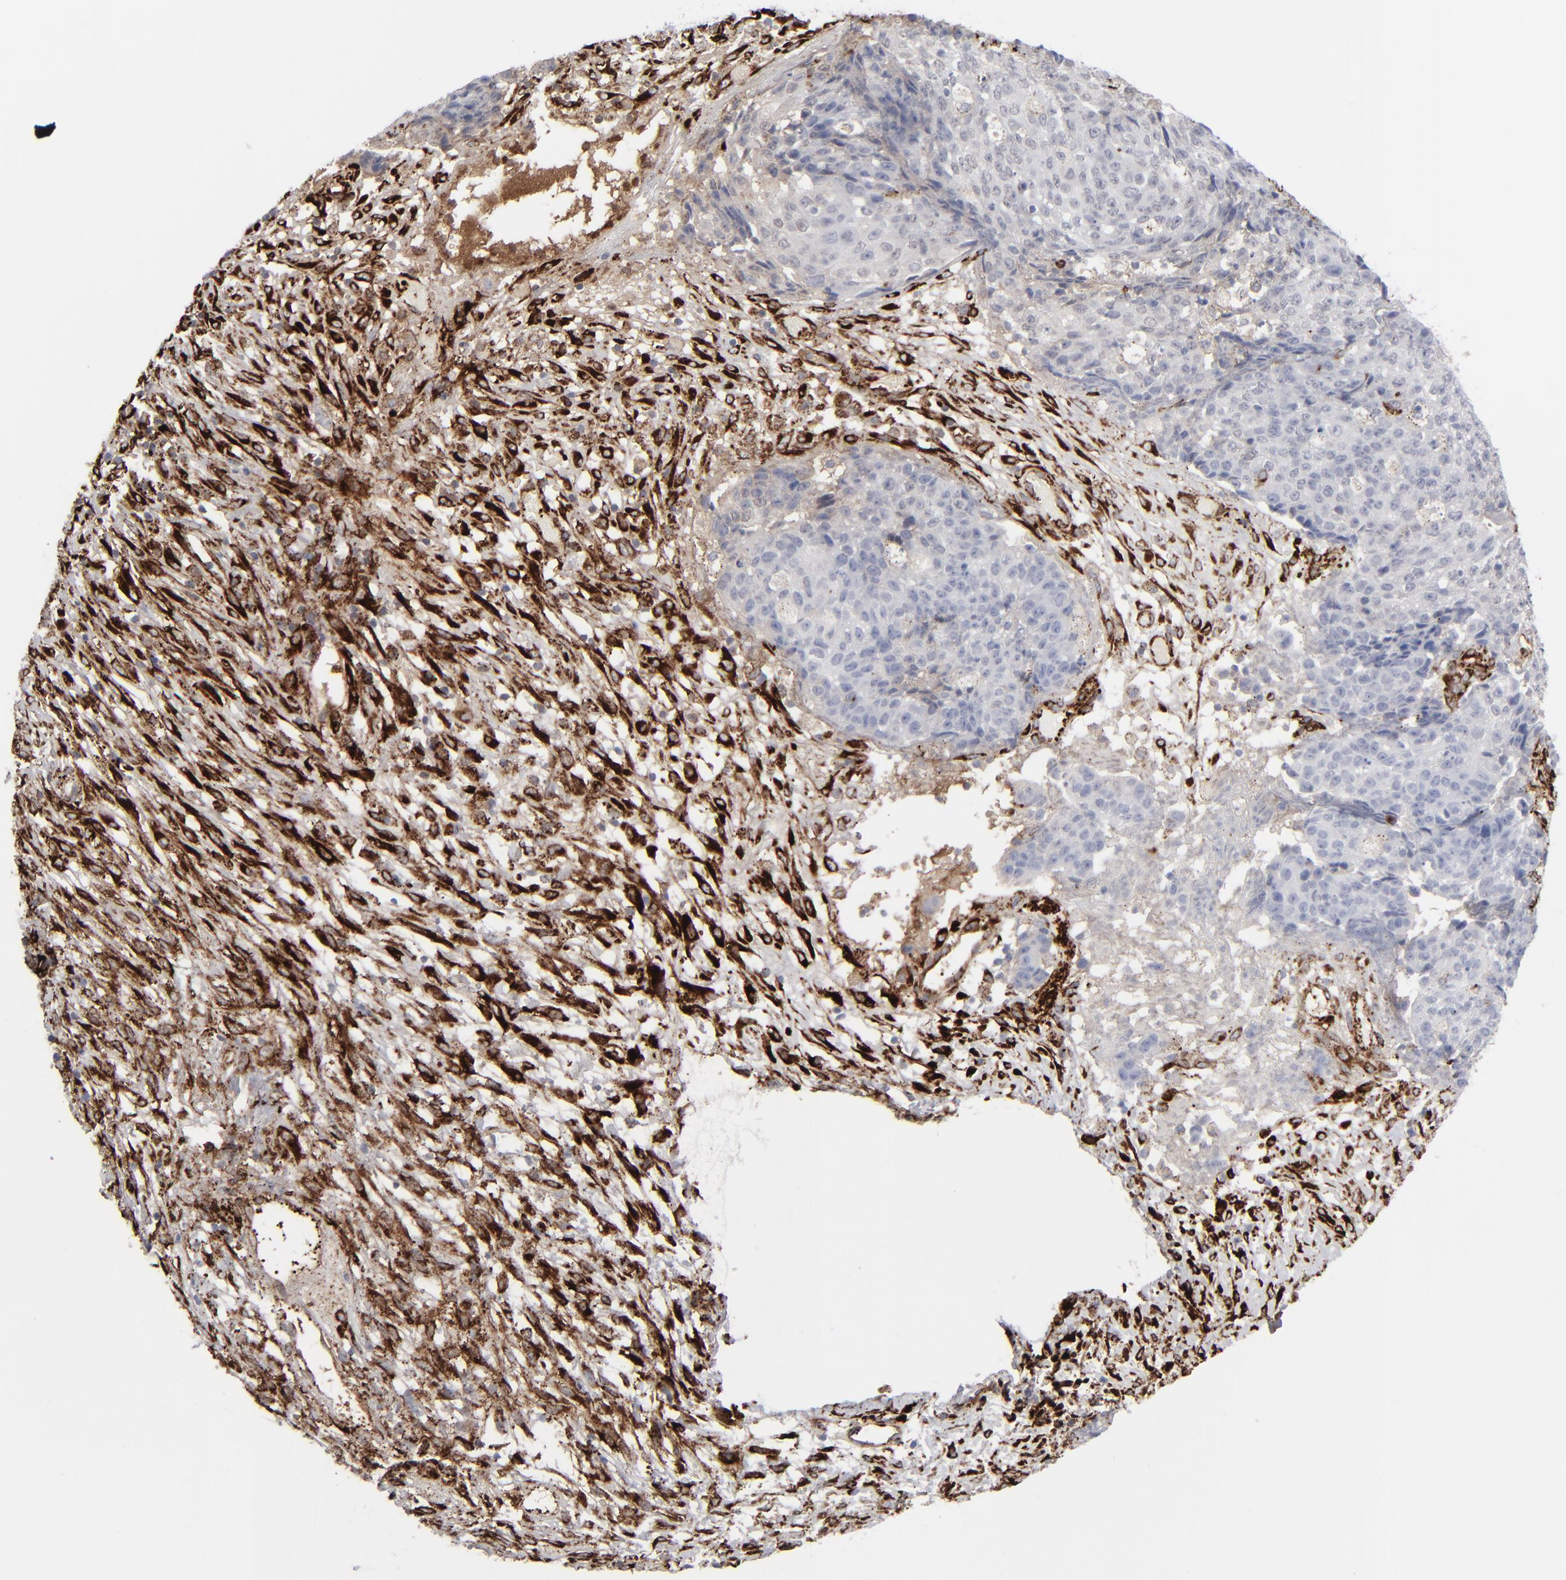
{"staining": {"intensity": "negative", "quantity": "none", "location": "none"}, "tissue": "ovarian cancer", "cell_type": "Tumor cells", "image_type": "cancer", "snomed": [{"axis": "morphology", "description": "Carcinoma, endometroid"}, {"axis": "topography", "description": "Ovary"}], "caption": "Tumor cells show no significant protein positivity in ovarian cancer (endometroid carcinoma).", "gene": "SPARC", "patient": {"sex": "female", "age": 42}}